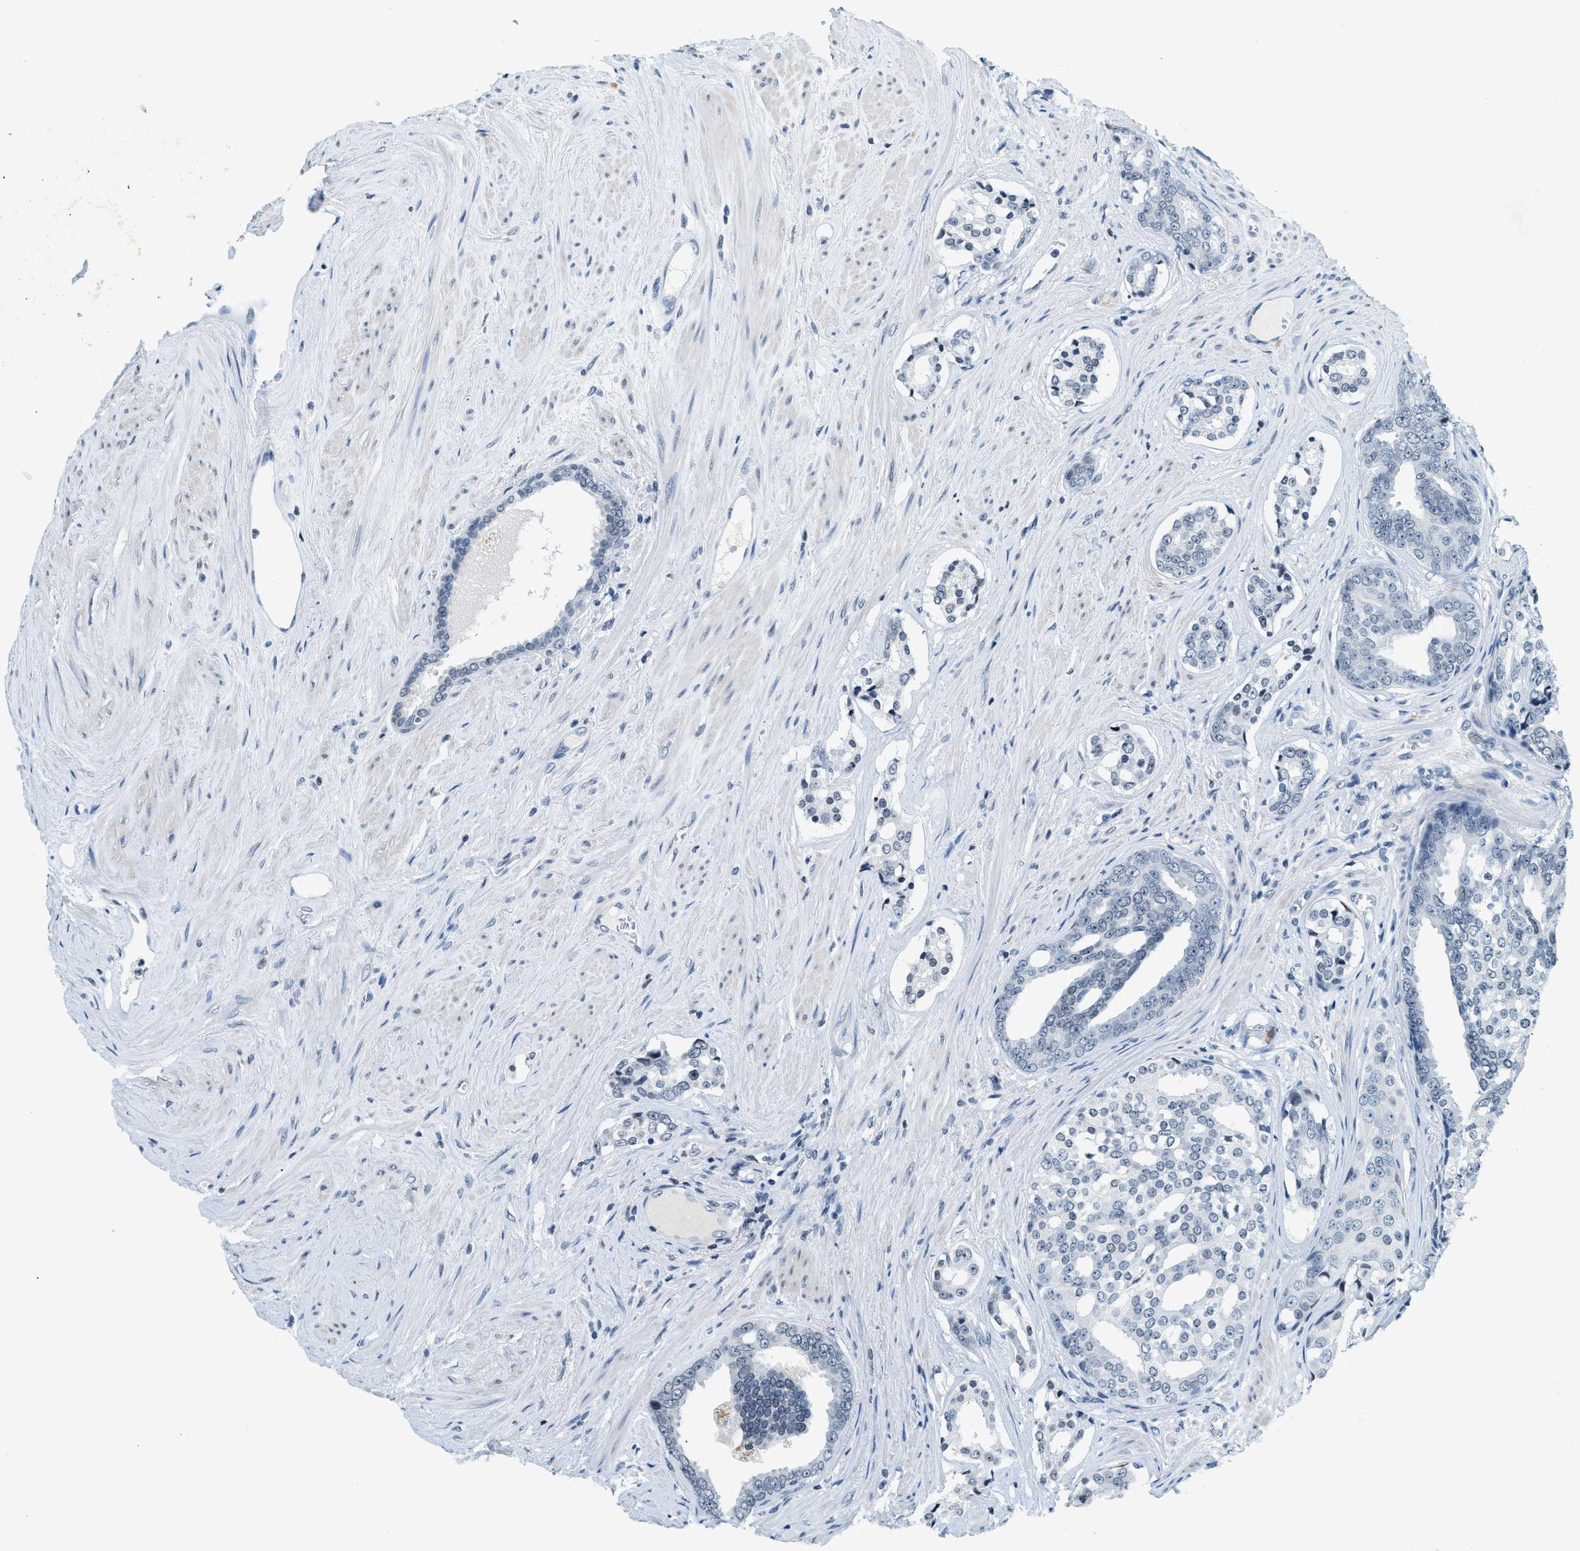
{"staining": {"intensity": "negative", "quantity": "none", "location": "none"}, "tissue": "prostate cancer", "cell_type": "Tumor cells", "image_type": "cancer", "snomed": [{"axis": "morphology", "description": "Adenocarcinoma, High grade"}, {"axis": "topography", "description": "Prostate"}], "caption": "Immunohistochemical staining of prostate cancer (adenocarcinoma (high-grade)) reveals no significant staining in tumor cells. The staining was performed using DAB (3,3'-diaminobenzidine) to visualize the protein expression in brown, while the nuclei were stained in blue with hematoxylin (Magnification: 20x).", "gene": "UVRAG", "patient": {"sex": "male", "age": 71}}